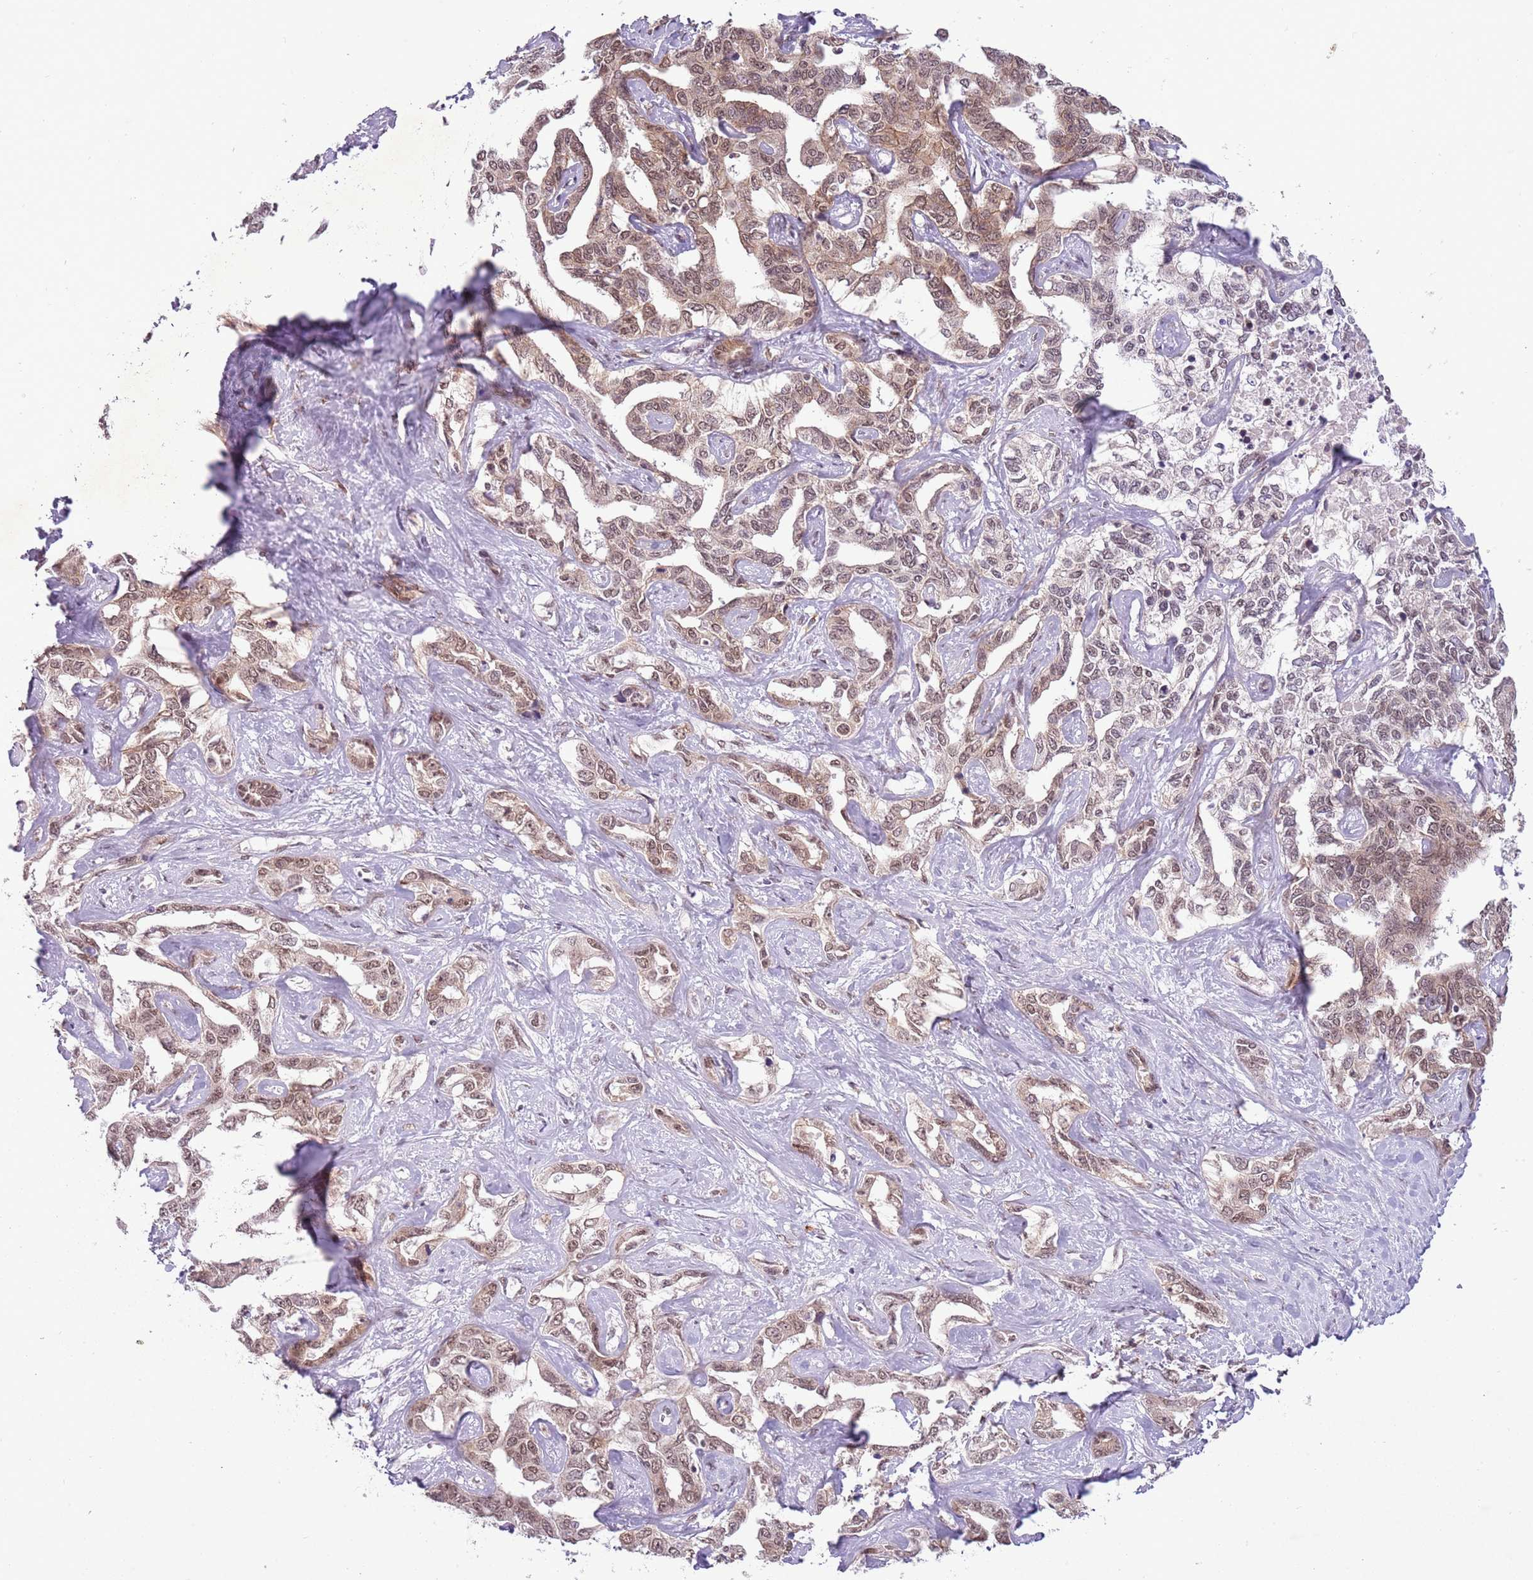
{"staining": {"intensity": "moderate", "quantity": ">75%", "location": "nuclear"}, "tissue": "liver cancer", "cell_type": "Tumor cells", "image_type": "cancer", "snomed": [{"axis": "morphology", "description": "Cholangiocarcinoma"}, {"axis": "topography", "description": "Liver"}], "caption": "Human liver cholangiocarcinoma stained with a brown dye shows moderate nuclear positive staining in about >75% of tumor cells.", "gene": "FAM120AOS", "patient": {"sex": "male", "age": 59}}